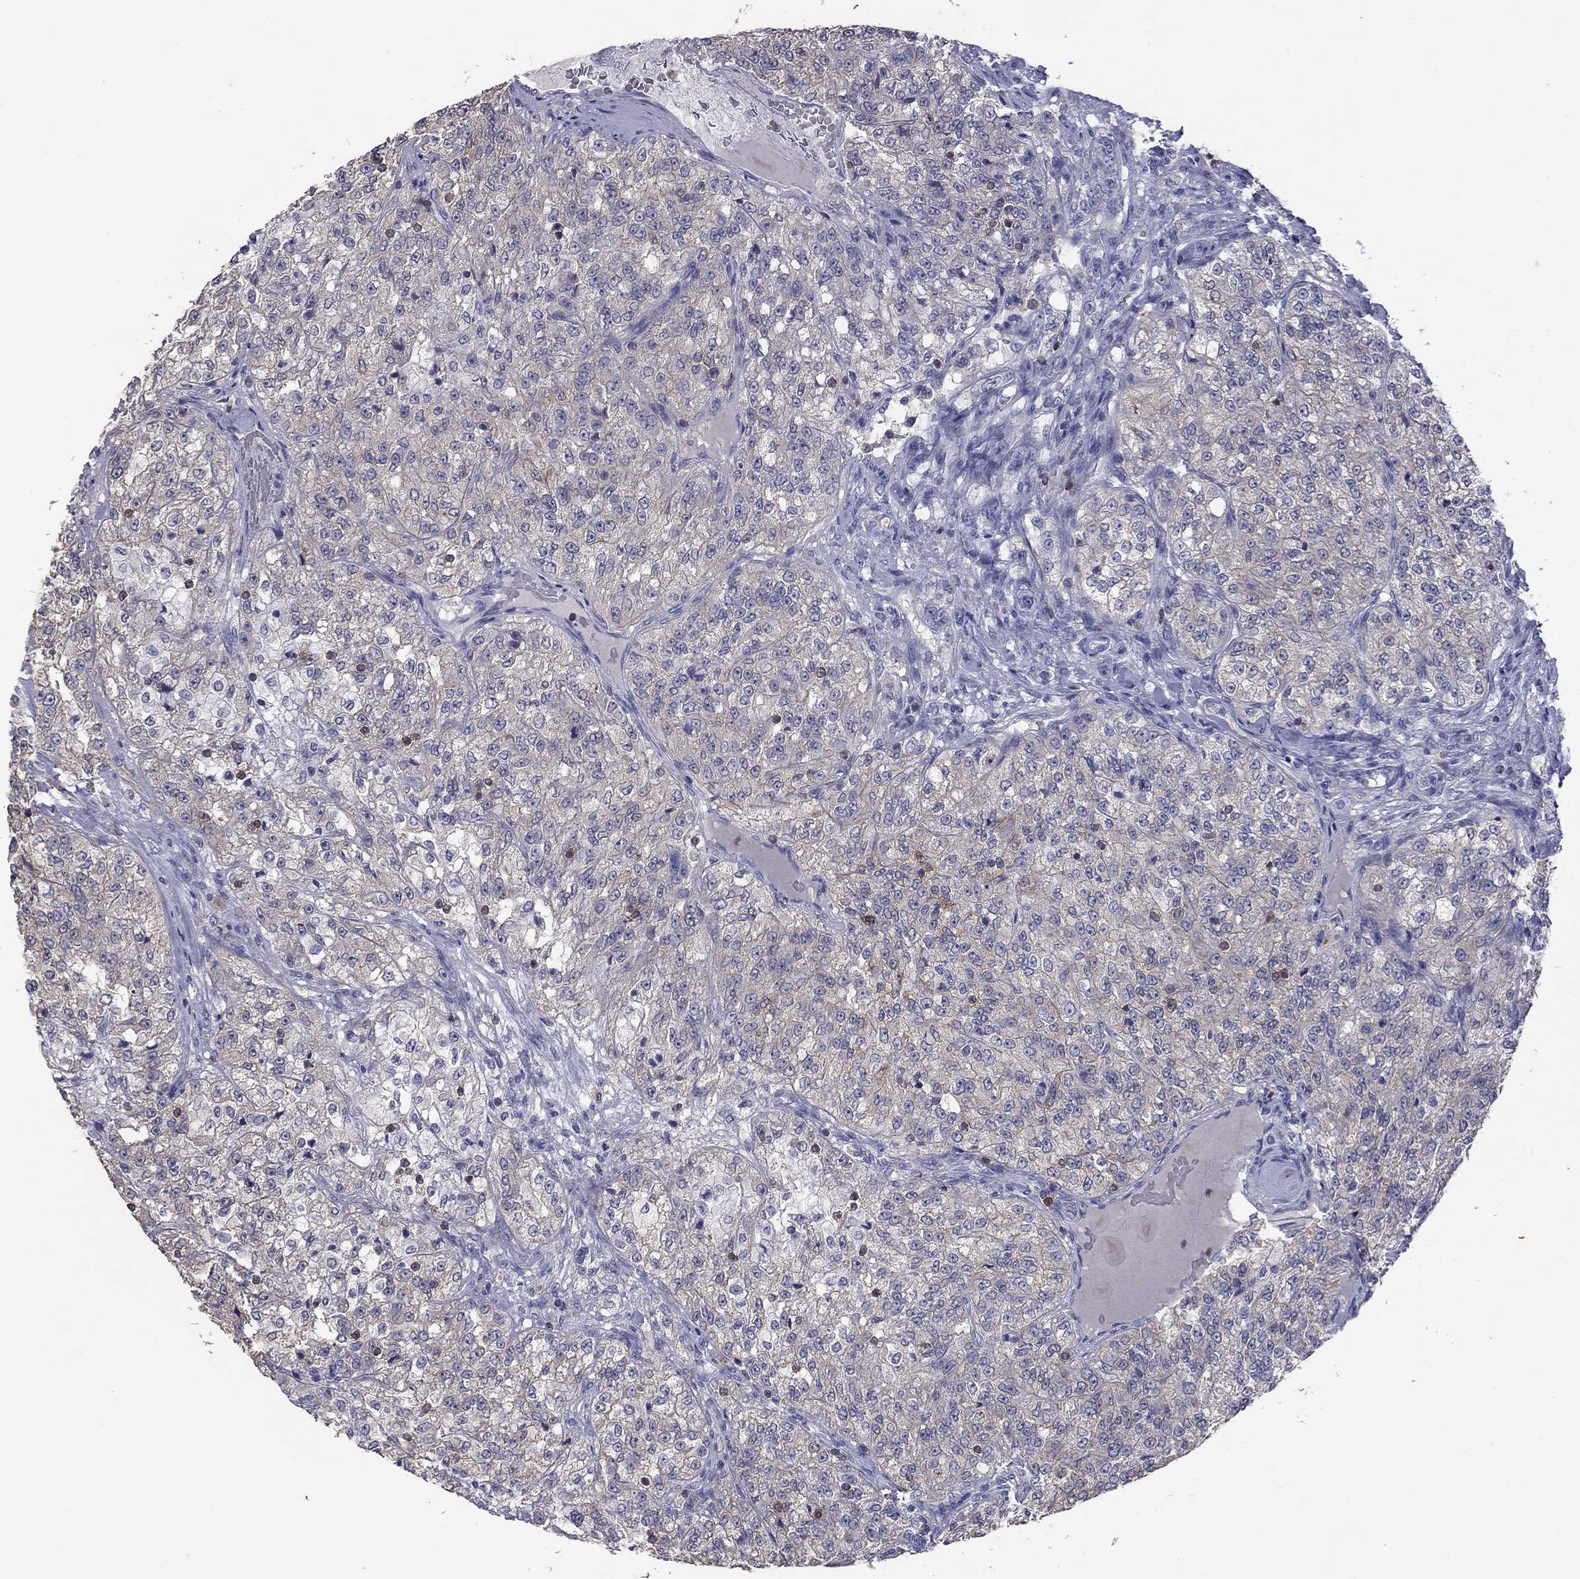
{"staining": {"intensity": "weak", "quantity": "<25%", "location": "cytoplasmic/membranous"}, "tissue": "renal cancer", "cell_type": "Tumor cells", "image_type": "cancer", "snomed": [{"axis": "morphology", "description": "Adenocarcinoma, NOS"}, {"axis": "topography", "description": "Kidney"}], "caption": "This micrograph is of renal cancer stained with immunohistochemistry to label a protein in brown with the nuclei are counter-stained blue. There is no positivity in tumor cells.", "gene": "IPCEF1", "patient": {"sex": "female", "age": 63}}